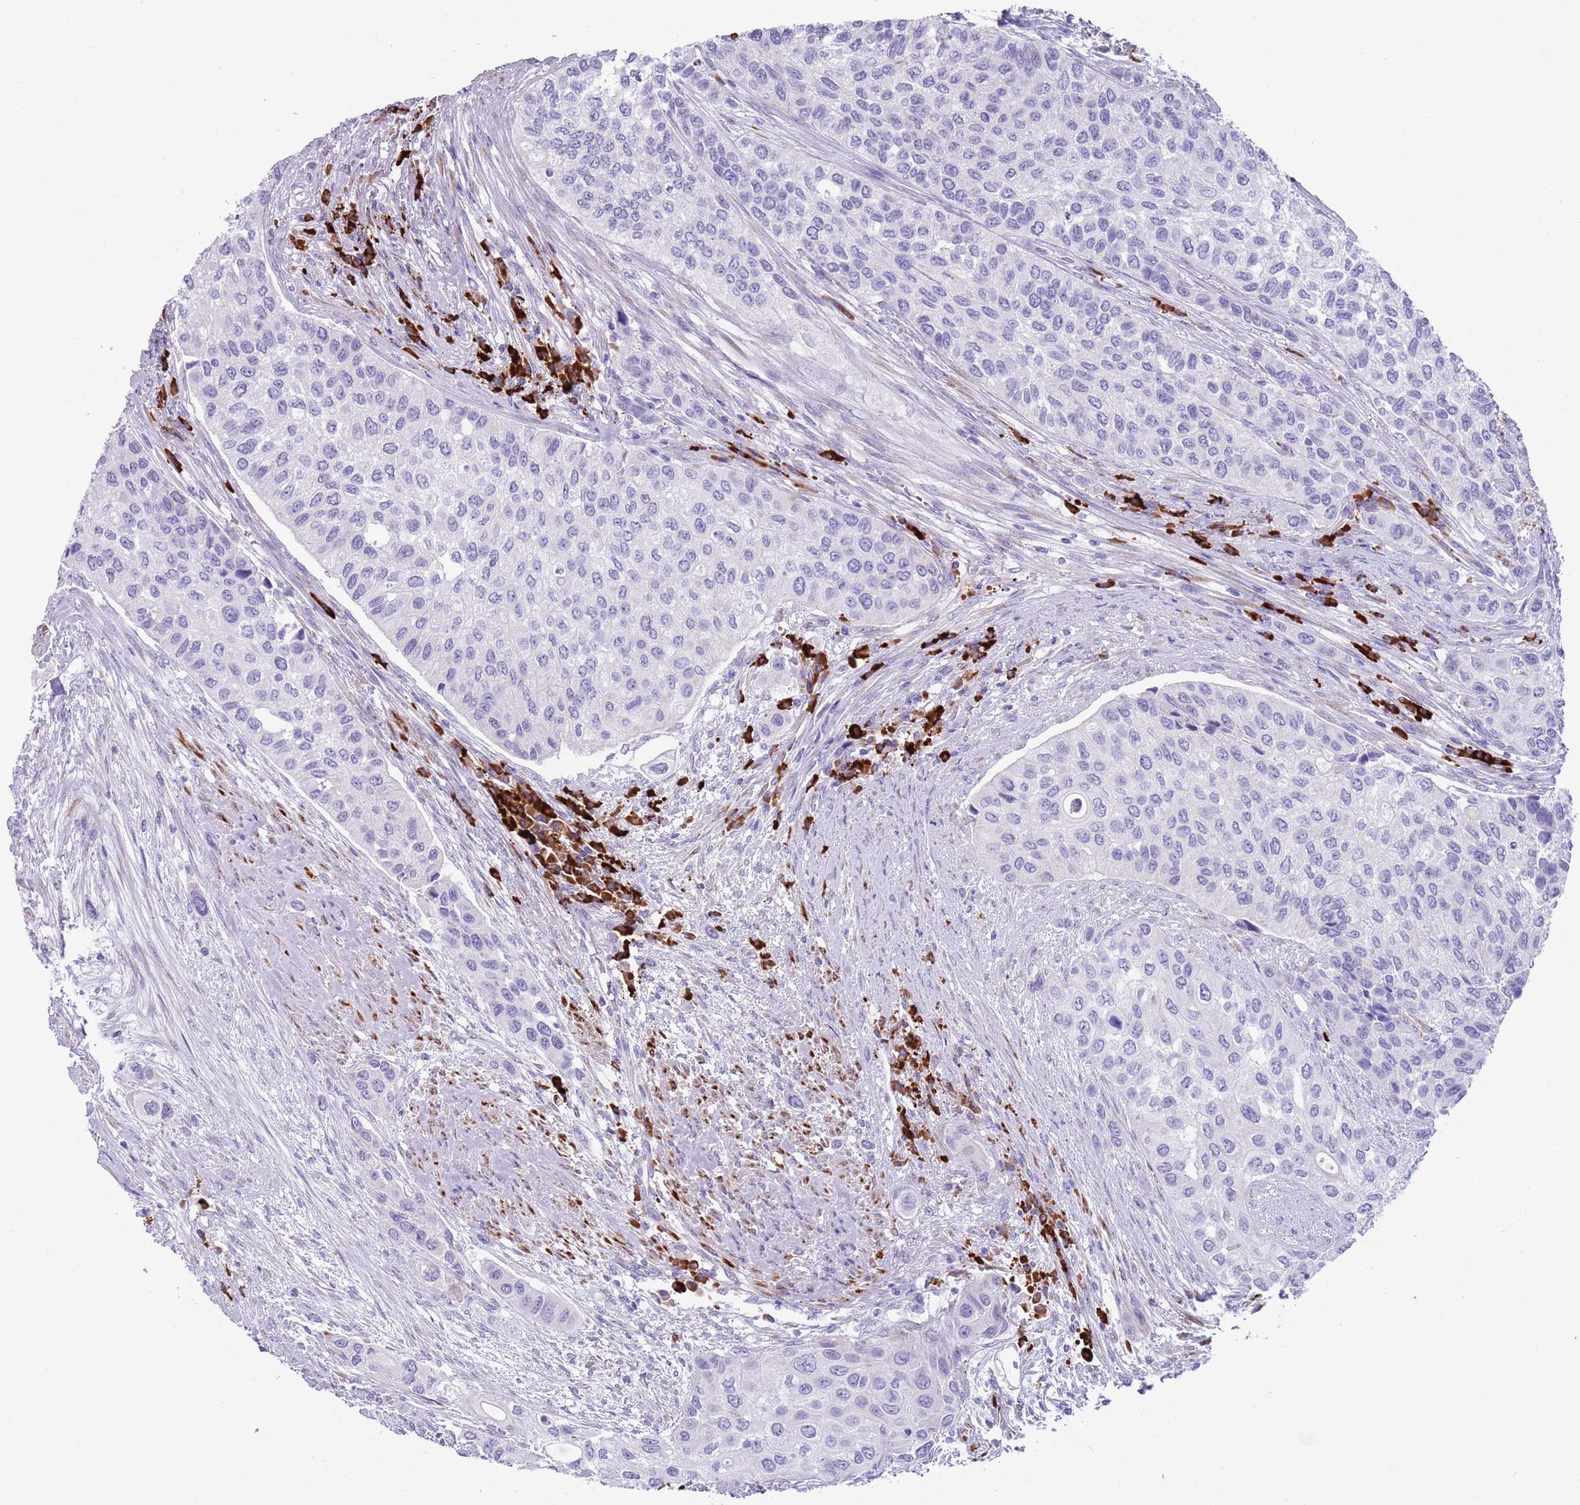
{"staining": {"intensity": "negative", "quantity": "none", "location": "none"}, "tissue": "urothelial cancer", "cell_type": "Tumor cells", "image_type": "cancer", "snomed": [{"axis": "morphology", "description": "Normal tissue, NOS"}, {"axis": "morphology", "description": "Urothelial carcinoma, High grade"}, {"axis": "topography", "description": "Vascular tissue"}, {"axis": "topography", "description": "Urinary bladder"}], "caption": "Immunohistochemical staining of human urothelial carcinoma (high-grade) reveals no significant positivity in tumor cells.", "gene": "LY6G5B", "patient": {"sex": "female", "age": 56}}